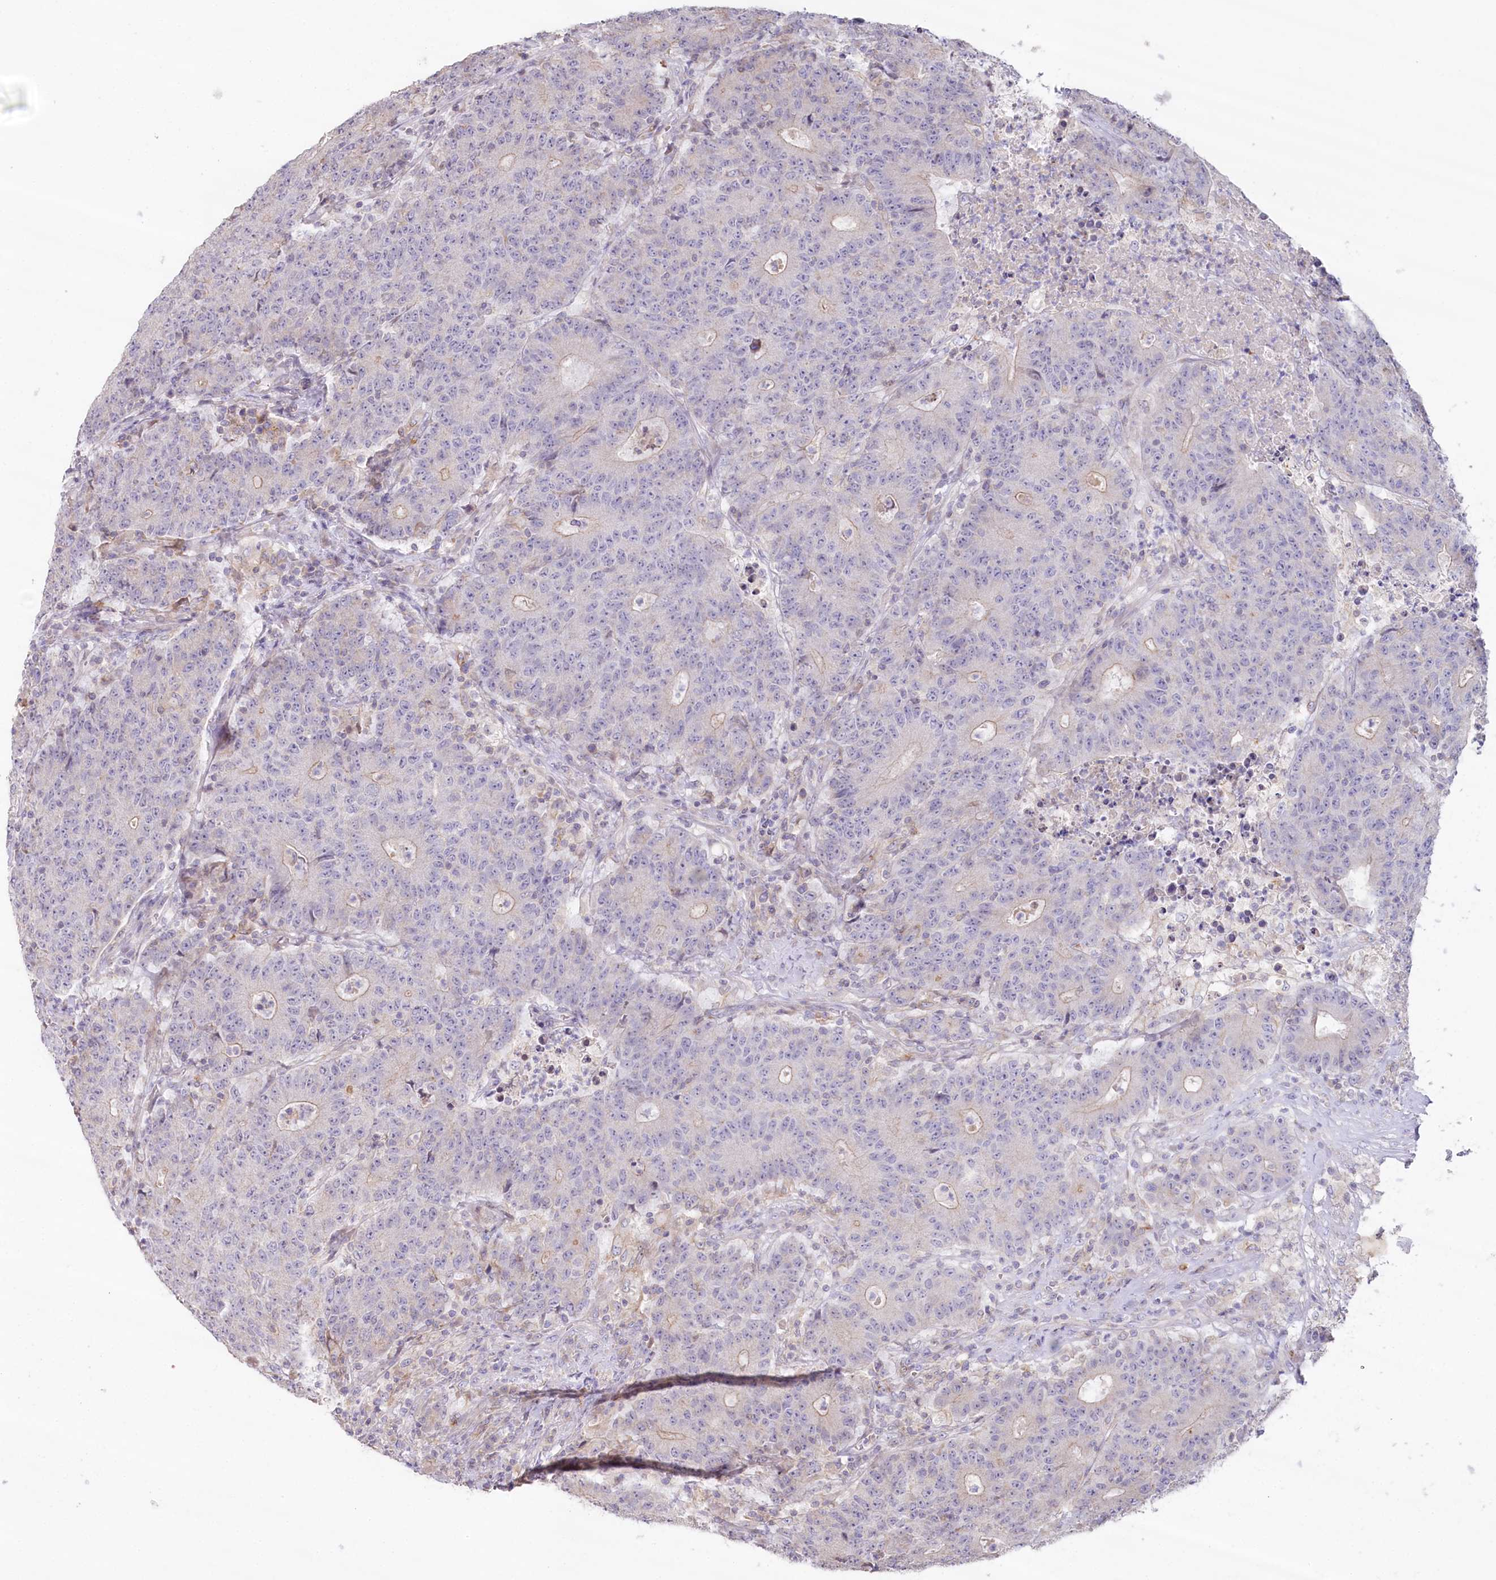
{"staining": {"intensity": "negative", "quantity": "none", "location": "none"}, "tissue": "colorectal cancer", "cell_type": "Tumor cells", "image_type": "cancer", "snomed": [{"axis": "morphology", "description": "Adenocarcinoma, NOS"}, {"axis": "topography", "description": "Colon"}], "caption": "DAB (3,3'-diaminobenzidine) immunohistochemical staining of human colorectal cancer reveals no significant positivity in tumor cells.", "gene": "SLC6A11", "patient": {"sex": "female", "age": 75}}